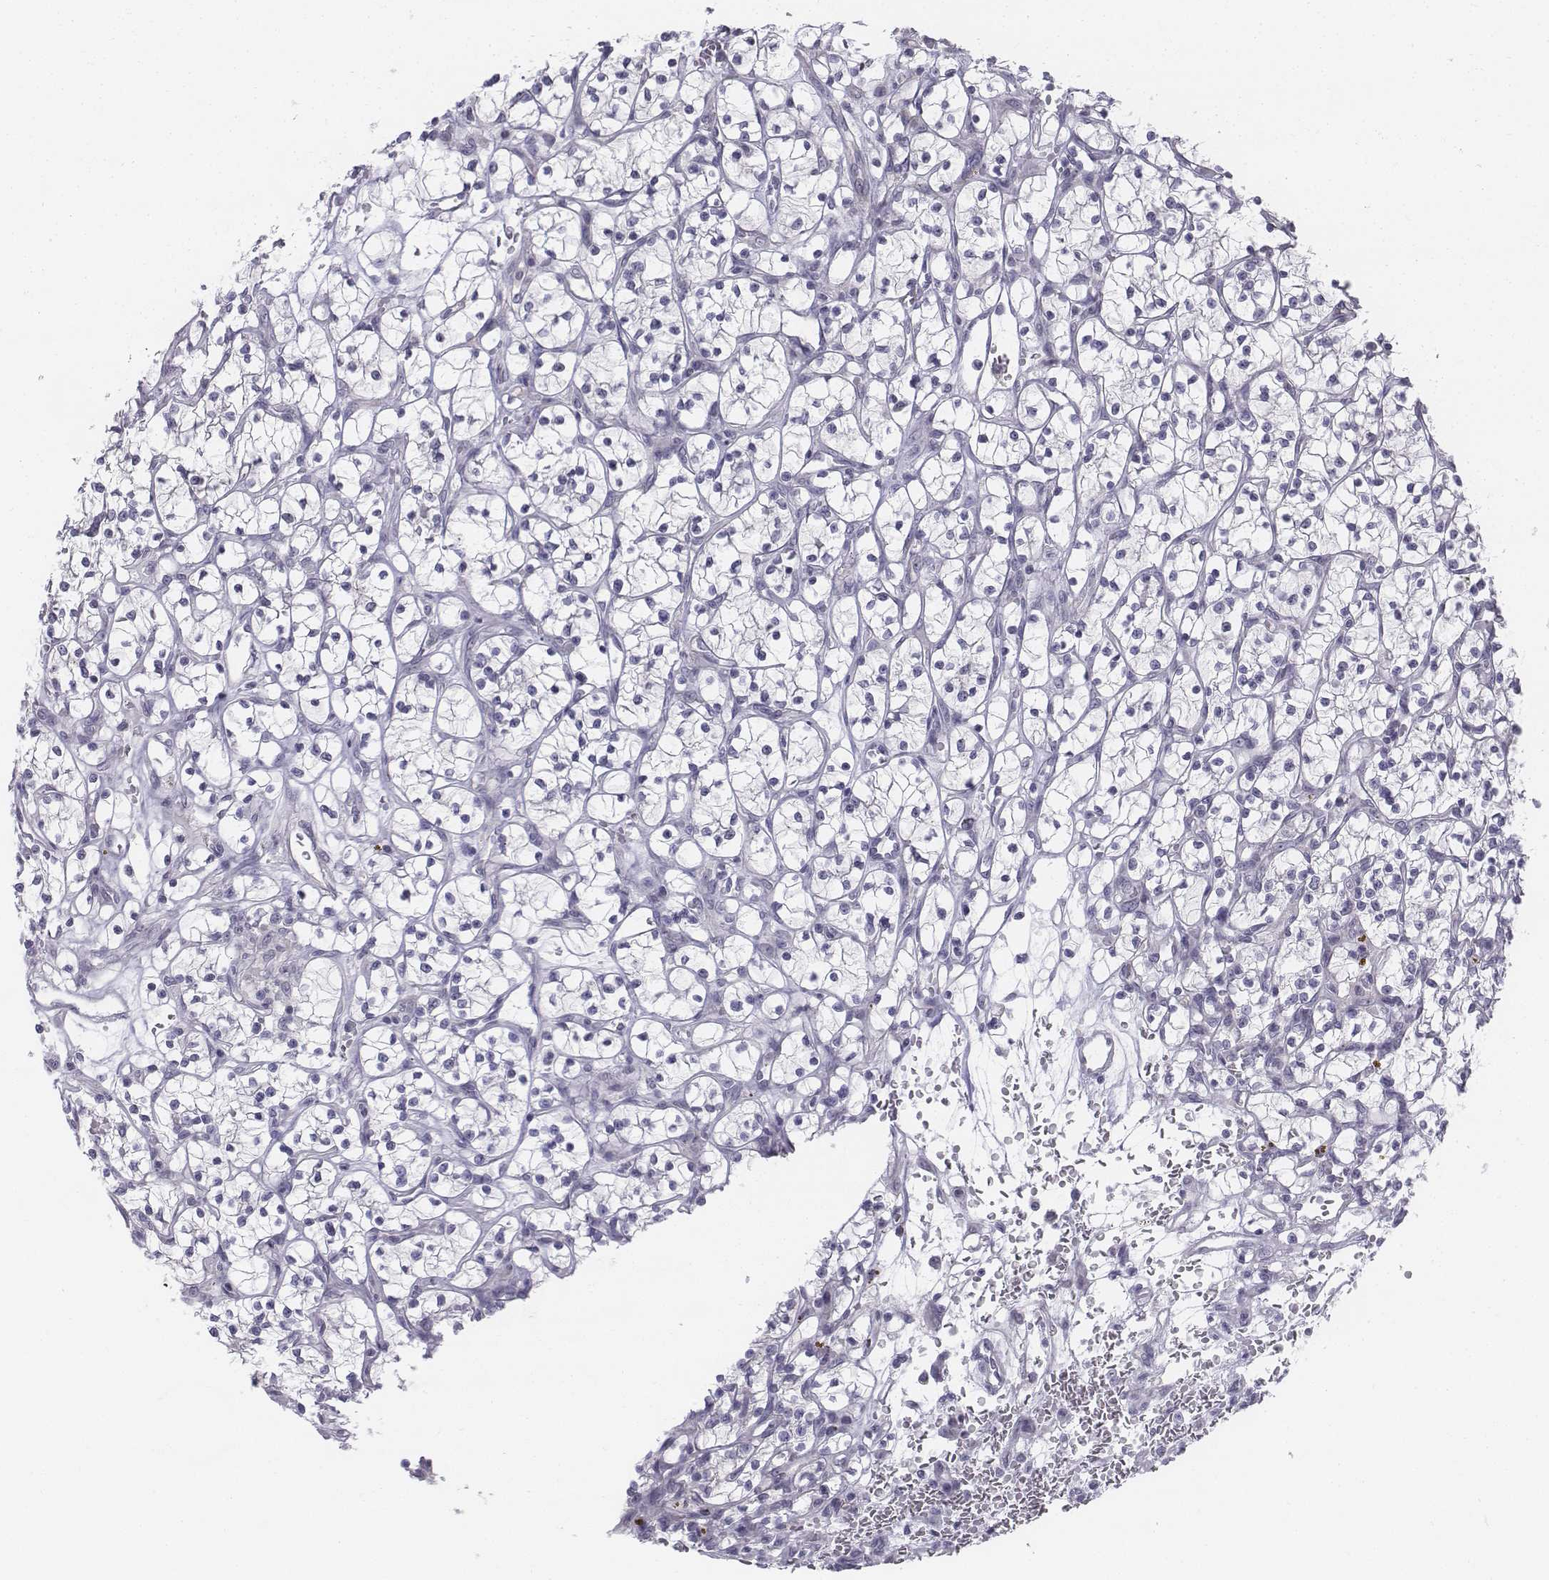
{"staining": {"intensity": "negative", "quantity": "none", "location": "none"}, "tissue": "renal cancer", "cell_type": "Tumor cells", "image_type": "cancer", "snomed": [{"axis": "morphology", "description": "Adenocarcinoma, NOS"}, {"axis": "topography", "description": "Kidney"}], "caption": "Immunohistochemistry (IHC) of renal cancer exhibits no staining in tumor cells.", "gene": "PENK", "patient": {"sex": "female", "age": 64}}